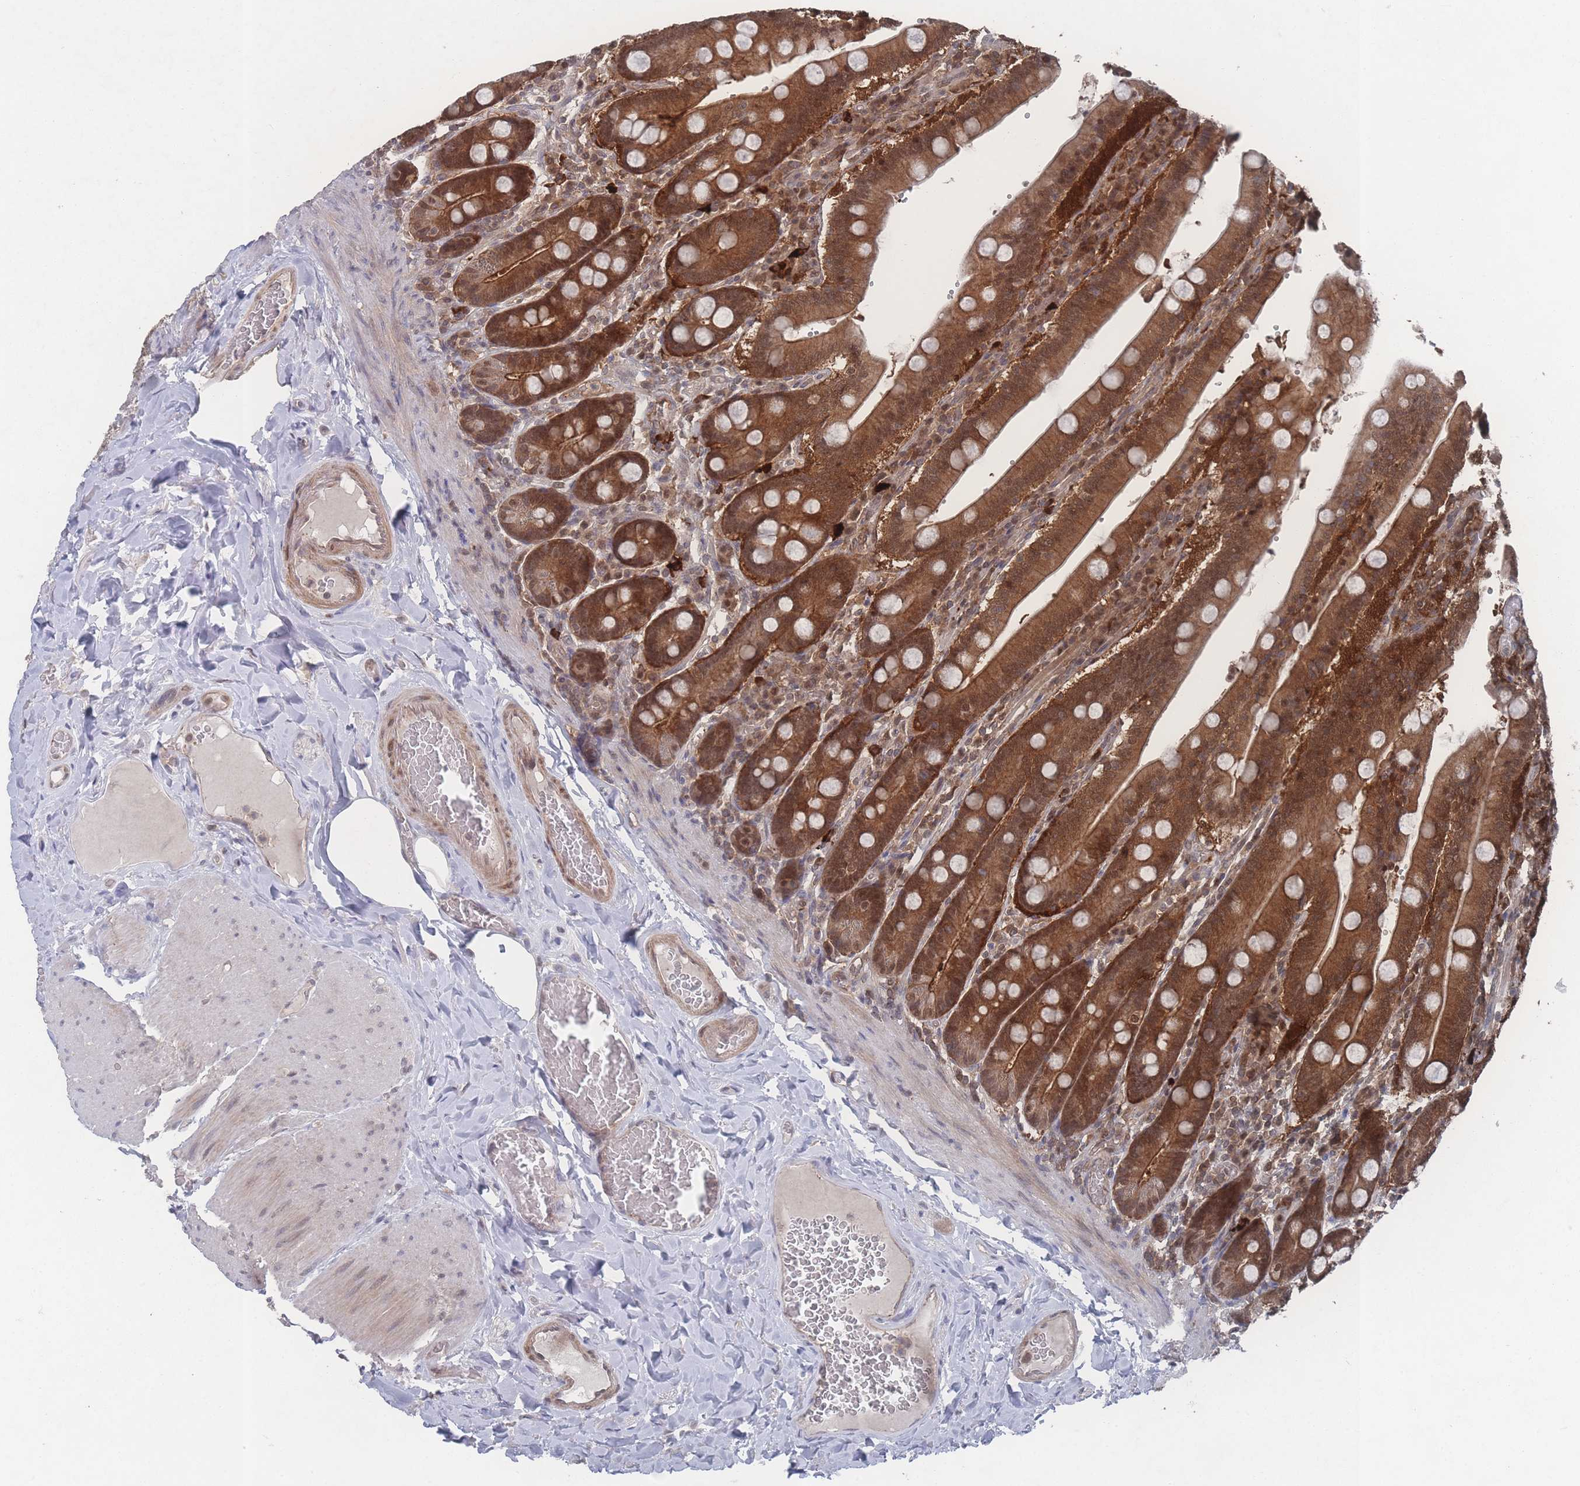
{"staining": {"intensity": "strong", "quantity": ">75%", "location": "cytoplasmic/membranous,nuclear"}, "tissue": "duodenum", "cell_type": "Glandular cells", "image_type": "normal", "snomed": [{"axis": "morphology", "description": "Normal tissue, NOS"}, {"axis": "topography", "description": "Duodenum"}], "caption": "A brown stain labels strong cytoplasmic/membranous,nuclear positivity of a protein in glandular cells of benign human duodenum. (DAB (3,3'-diaminobenzidine) IHC, brown staining for protein, blue staining for nuclei).", "gene": "PSMA1", "patient": {"sex": "female", "age": 62}}